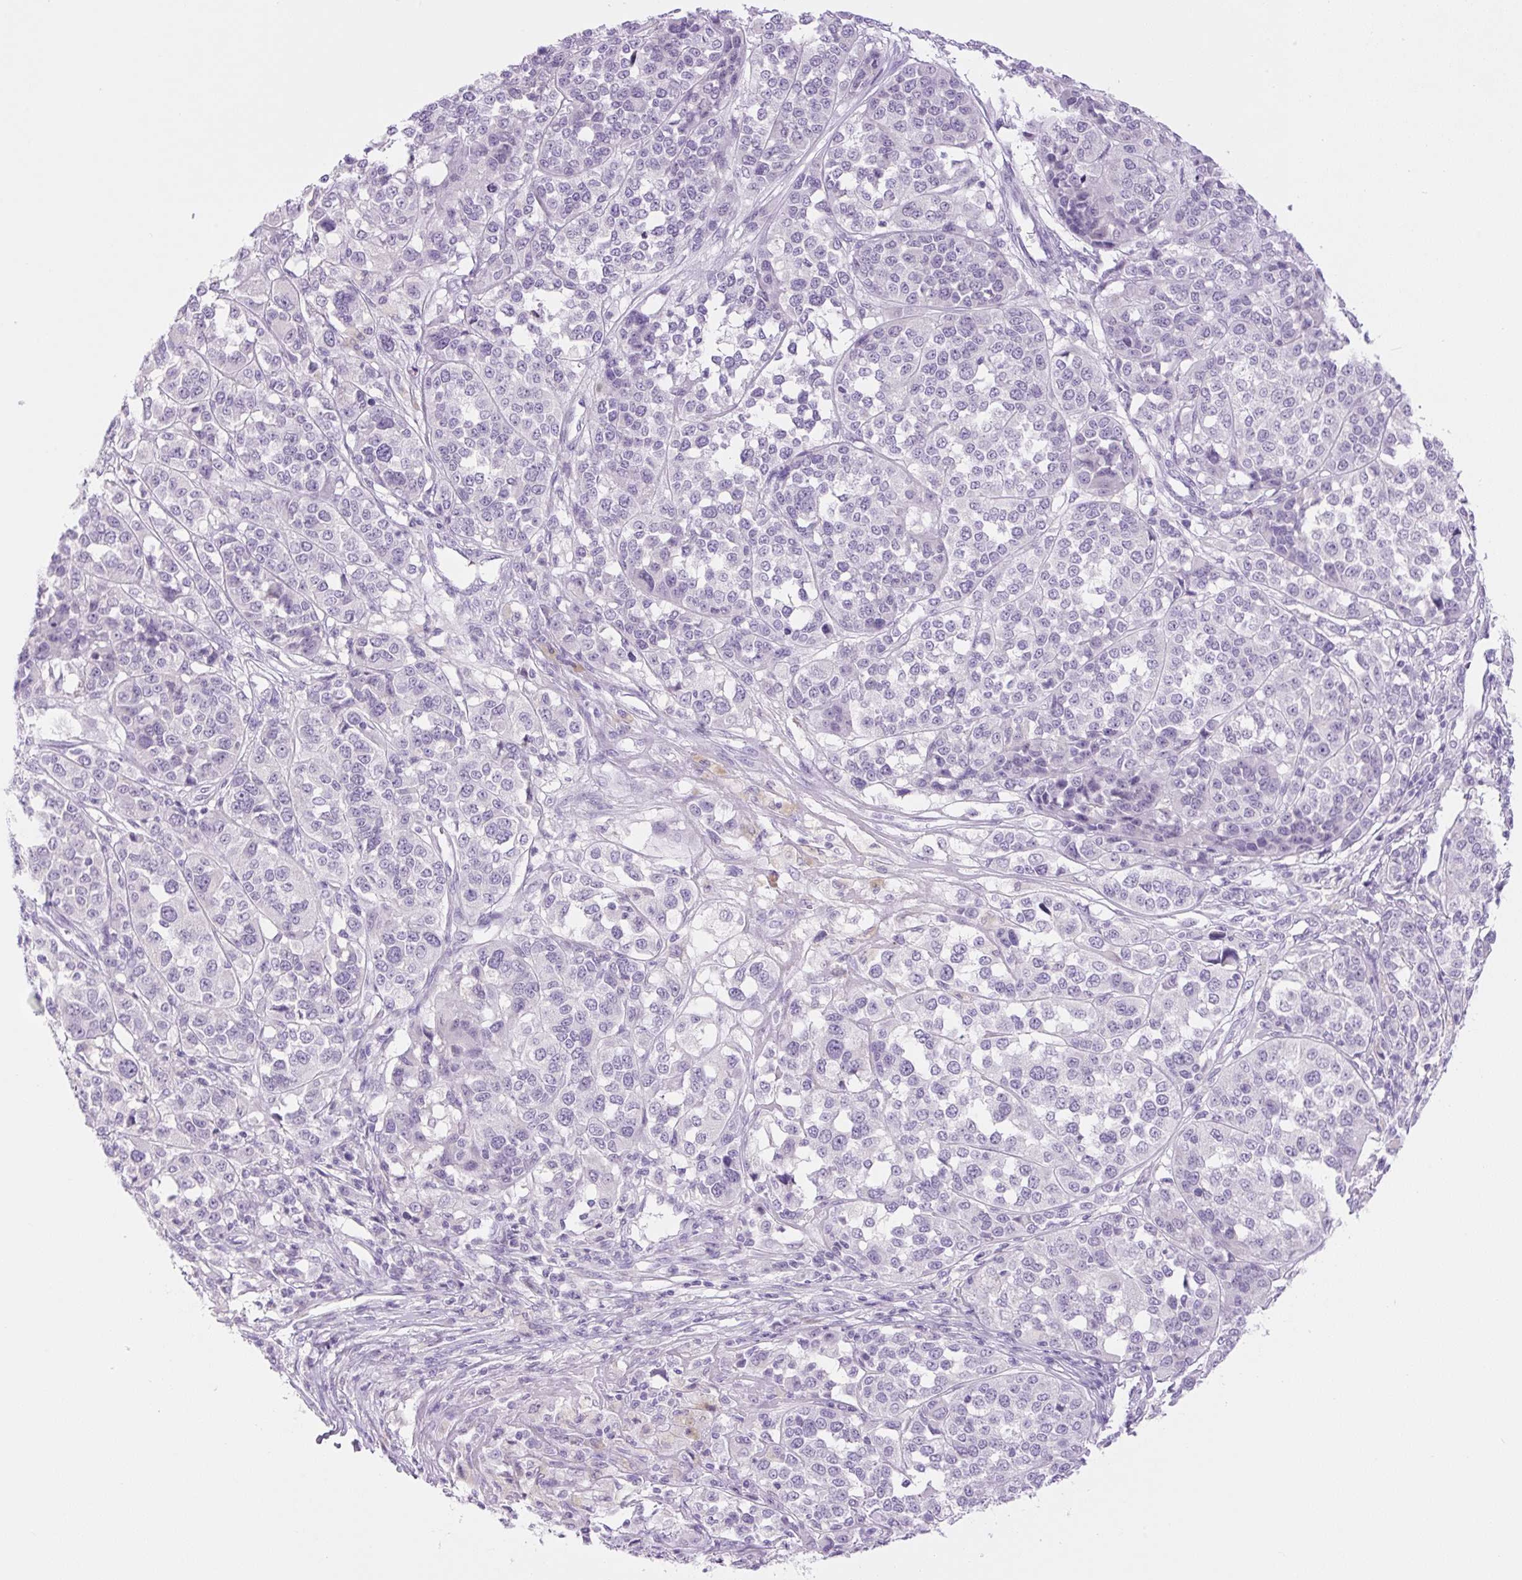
{"staining": {"intensity": "negative", "quantity": "none", "location": "none"}, "tissue": "melanoma", "cell_type": "Tumor cells", "image_type": "cancer", "snomed": [{"axis": "morphology", "description": "Malignant melanoma, Metastatic site"}, {"axis": "topography", "description": "Lymph node"}], "caption": "IHC of human melanoma exhibits no staining in tumor cells. (DAB (3,3'-diaminobenzidine) immunohistochemistry (IHC) visualized using brightfield microscopy, high magnification).", "gene": "COL9A2", "patient": {"sex": "male", "age": 44}}